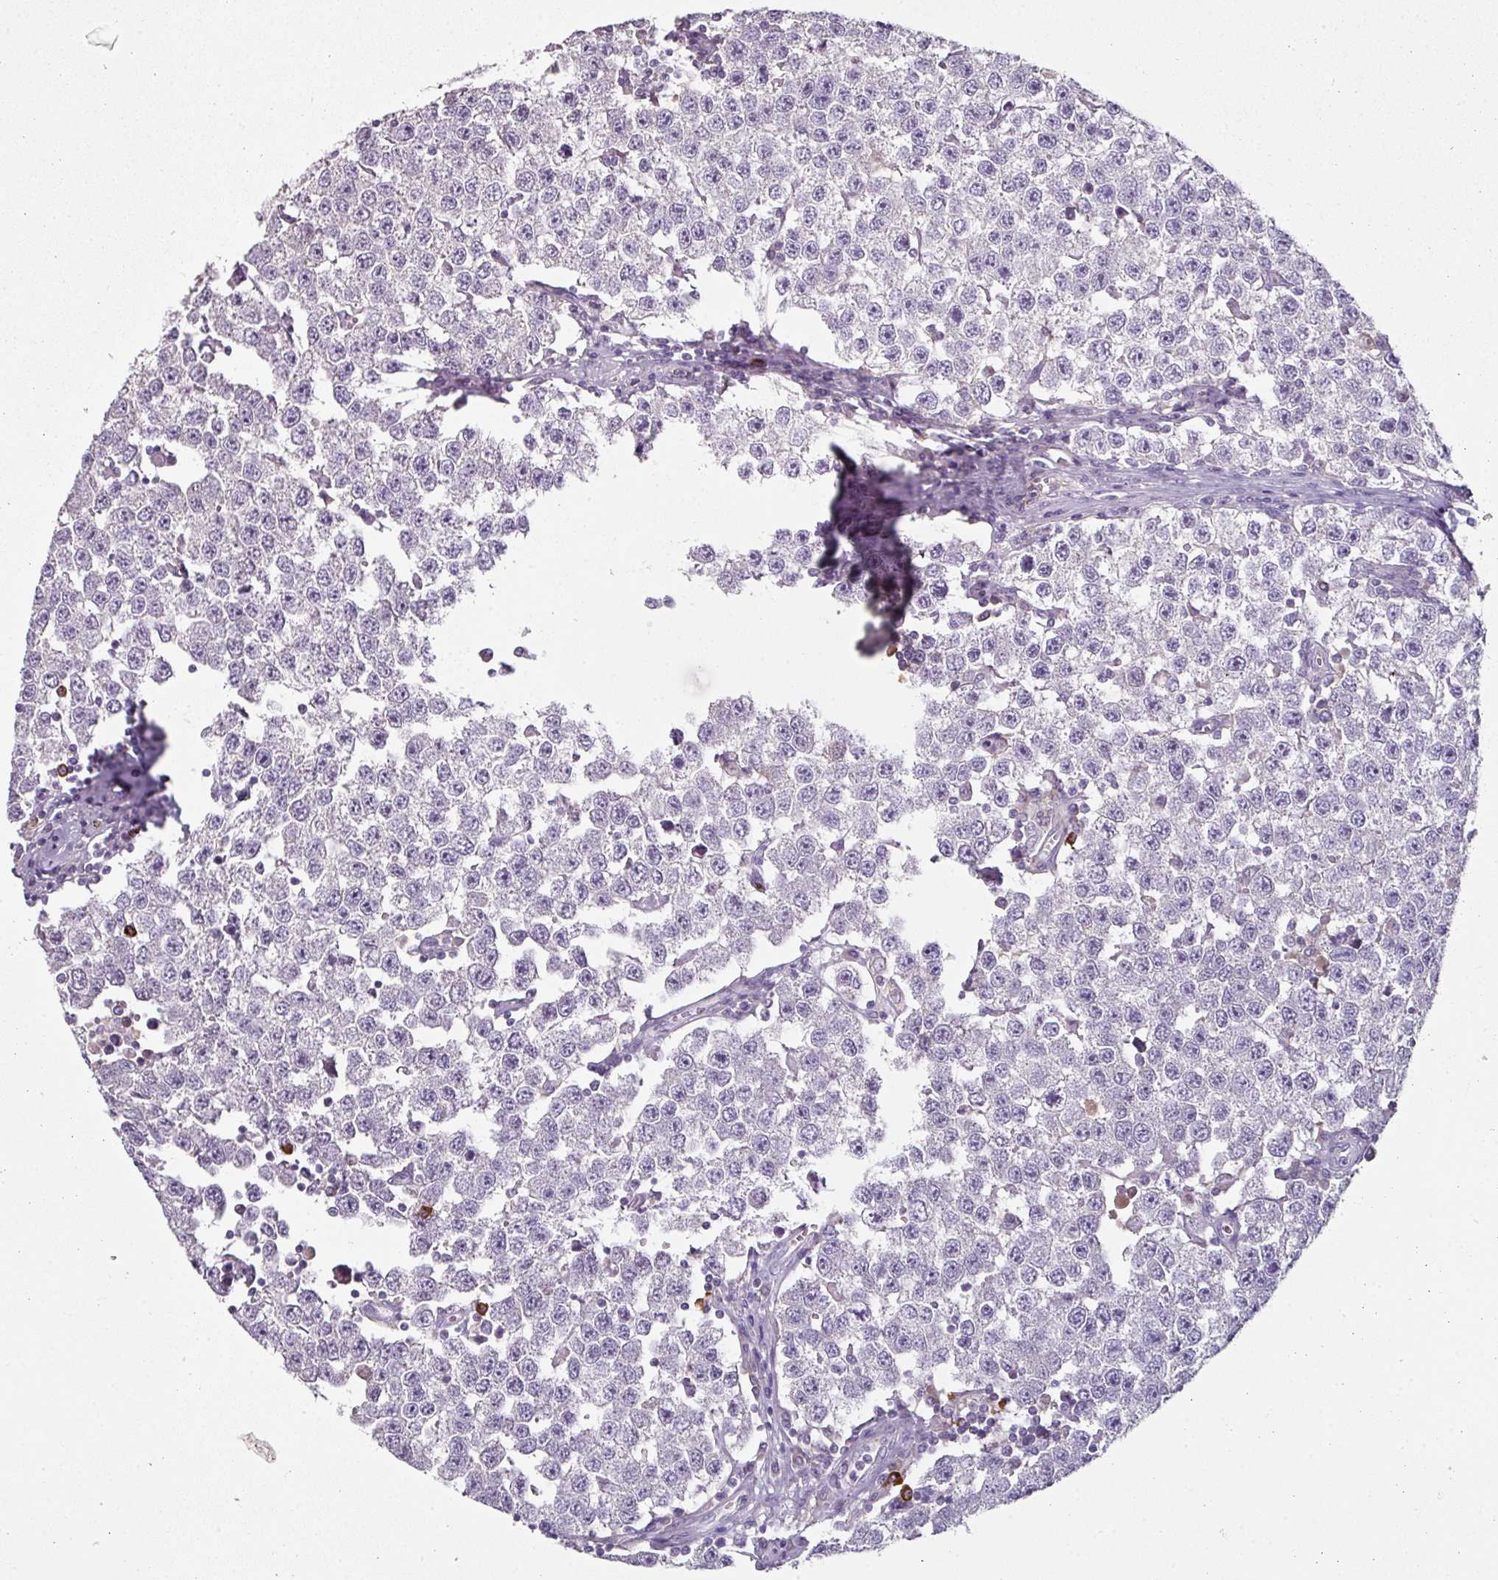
{"staining": {"intensity": "negative", "quantity": "none", "location": "none"}, "tissue": "testis cancer", "cell_type": "Tumor cells", "image_type": "cancer", "snomed": [{"axis": "morphology", "description": "Seminoma, NOS"}, {"axis": "topography", "description": "Testis"}], "caption": "This histopathology image is of testis cancer (seminoma) stained with immunohistochemistry (IHC) to label a protein in brown with the nuclei are counter-stained blue. There is no positivity in tumor cells.", "gene": "FHAD1", "patient": {"sex": "male", "age": 34}}